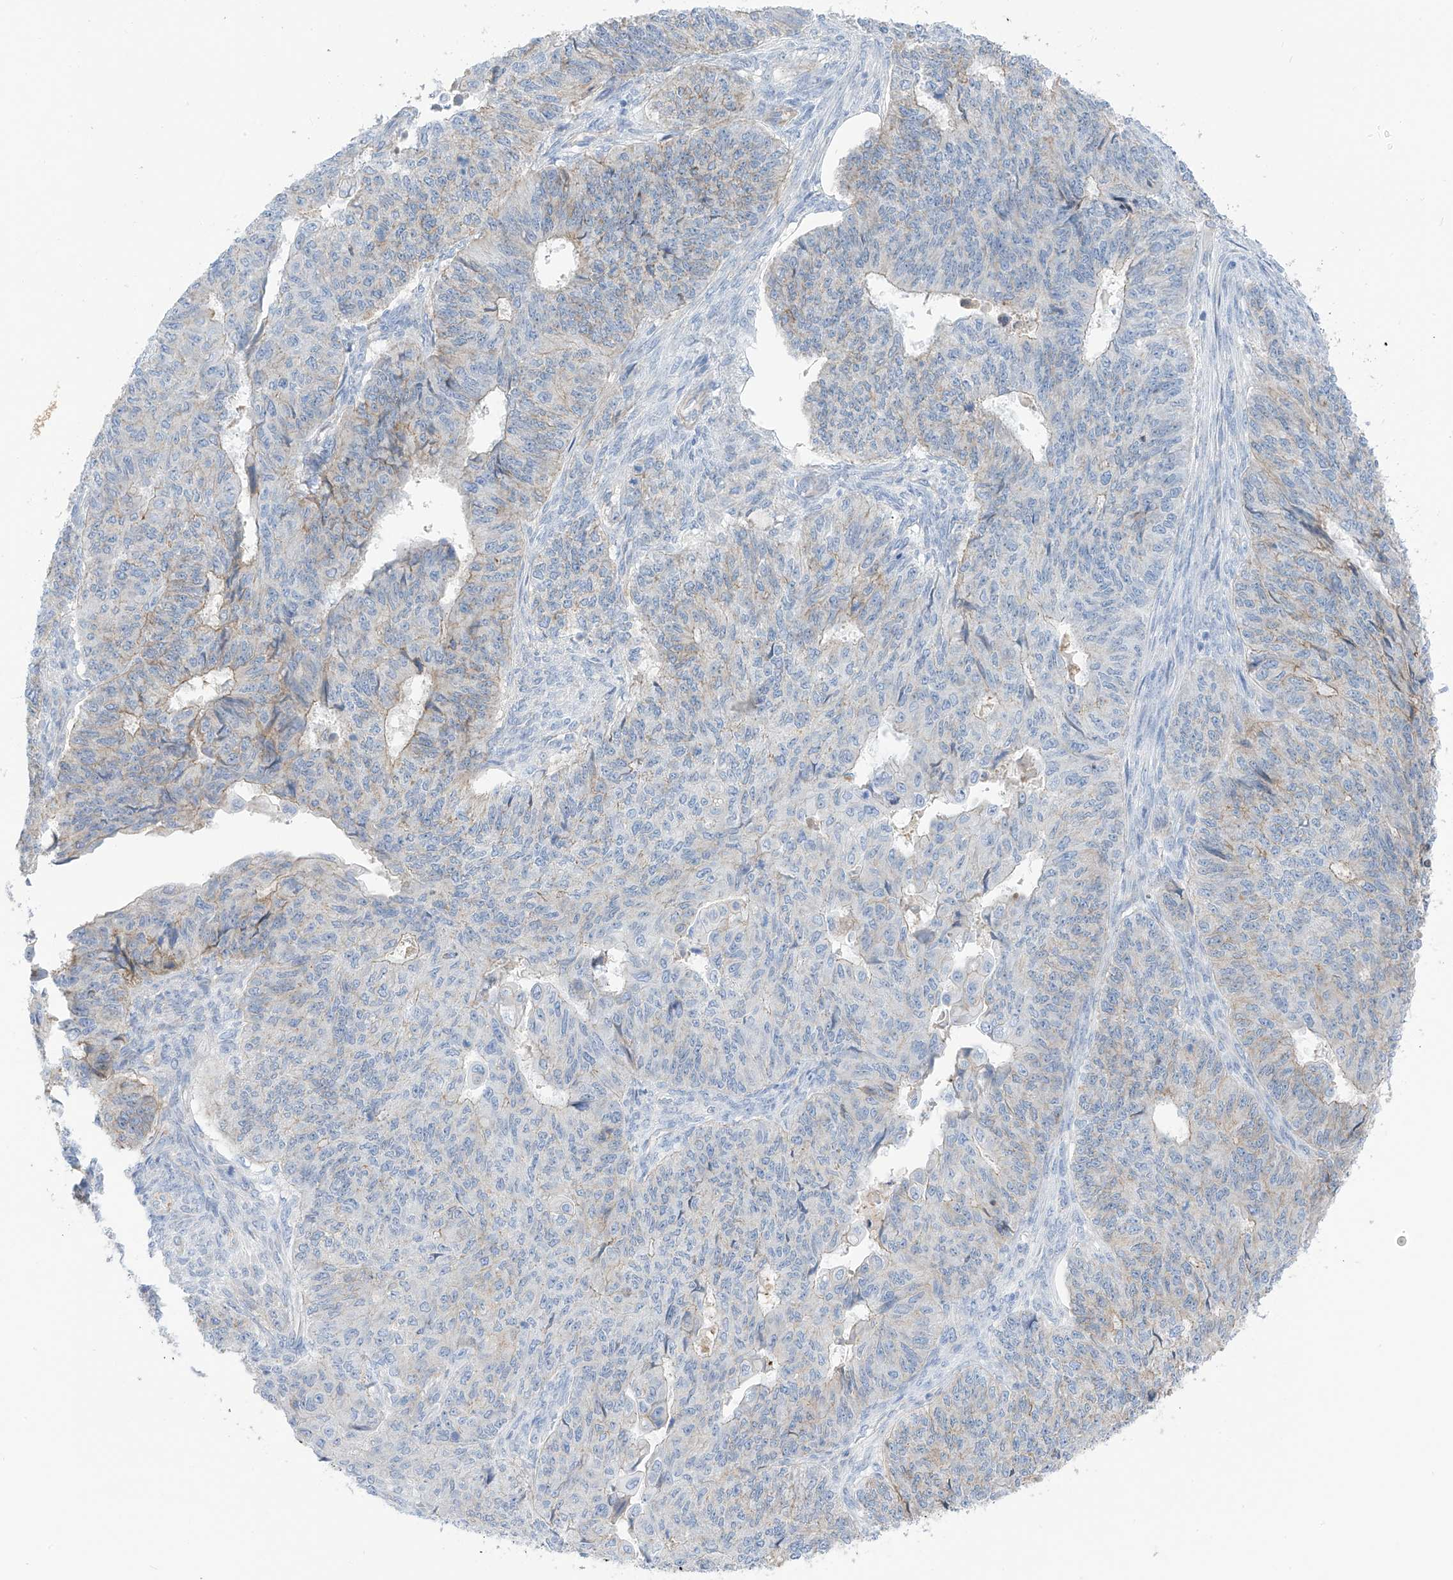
{"staining": {"intensity": "weak", "quantity": "<25%", "location": "cytoplasmic/membranous"}, "tissue": "endometrial cancer", "cell_type": "Tumor cells", "image_type": "cancer", "snomed": [{"axis": "morphology", "description": "Adenocarcinoma, NOS"}, {"axis": "topography", "description": "Endometrium"}], "caption": "Immunohistochemistry (IHC) photomicrograph of neoplastic tissue: human endometrial cancer (adenocarcinoma) stained with DAB reveals no significant protein positivity in tumor cells.", "gene": "ITGA9", "patient": {"sex": "female", "age": 32}}